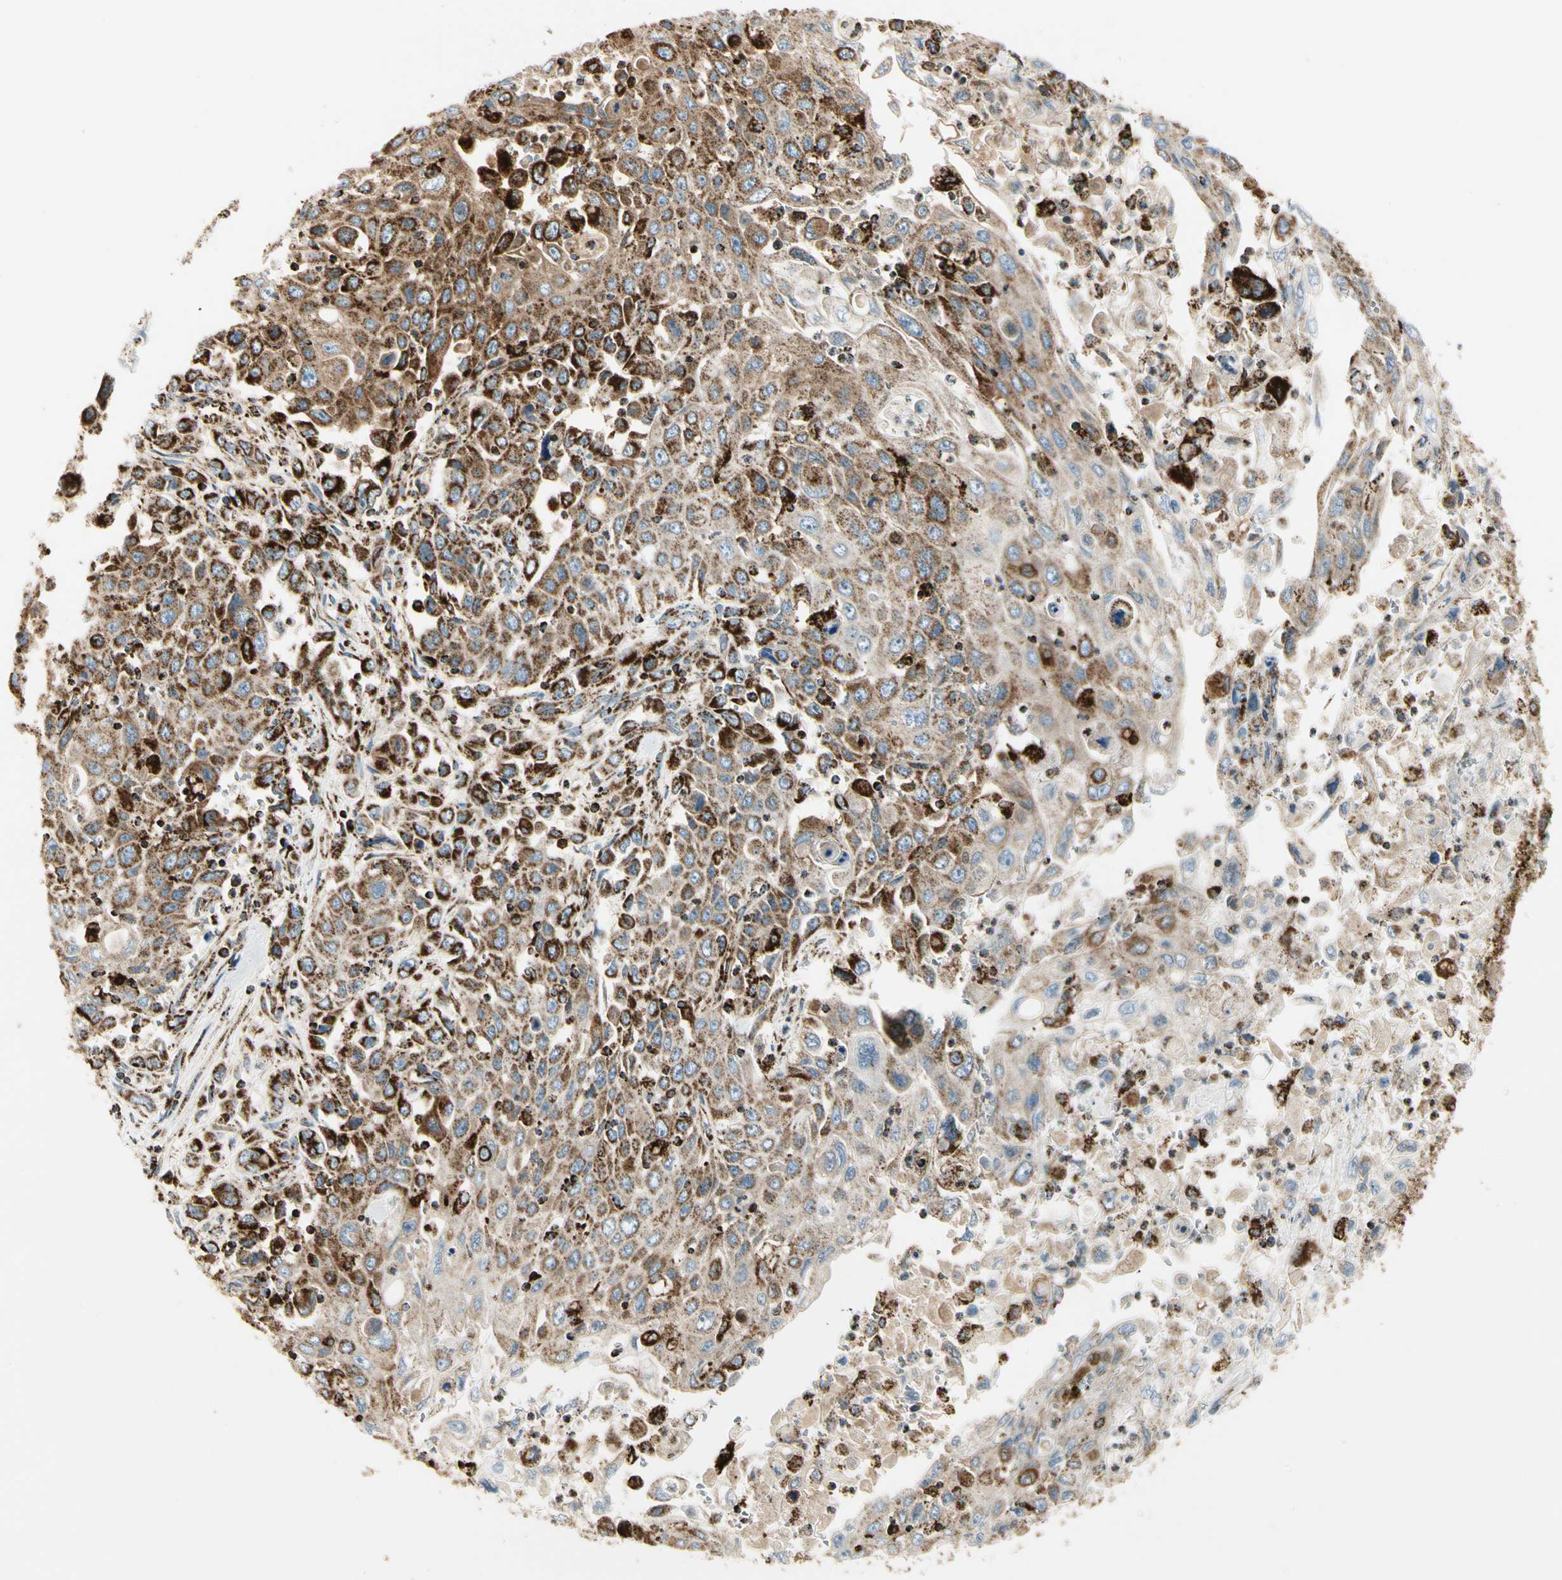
{"staining": {"intensity": "moderate", "quantity": ">75%", "location": "cytoplasmic/membranous"}, "tissue": "pancreatic cancer", "cell_type": "Tumor cells", "image_type": "cancer", "snomed": [{"axis": "morphology", "description": "Adenocarcinoma, NOS"}, {"axis": "topography", "description": "Pancreas"}], "caption": "Protein expression analysis of pancreatic cancer (adenocarcinoma) demonstrates moderate cytoplasmic/membranous expression in approximately >75% of tumor cells.", "gene": "ME2", "patient": {"sex": "male", "age": 70}}